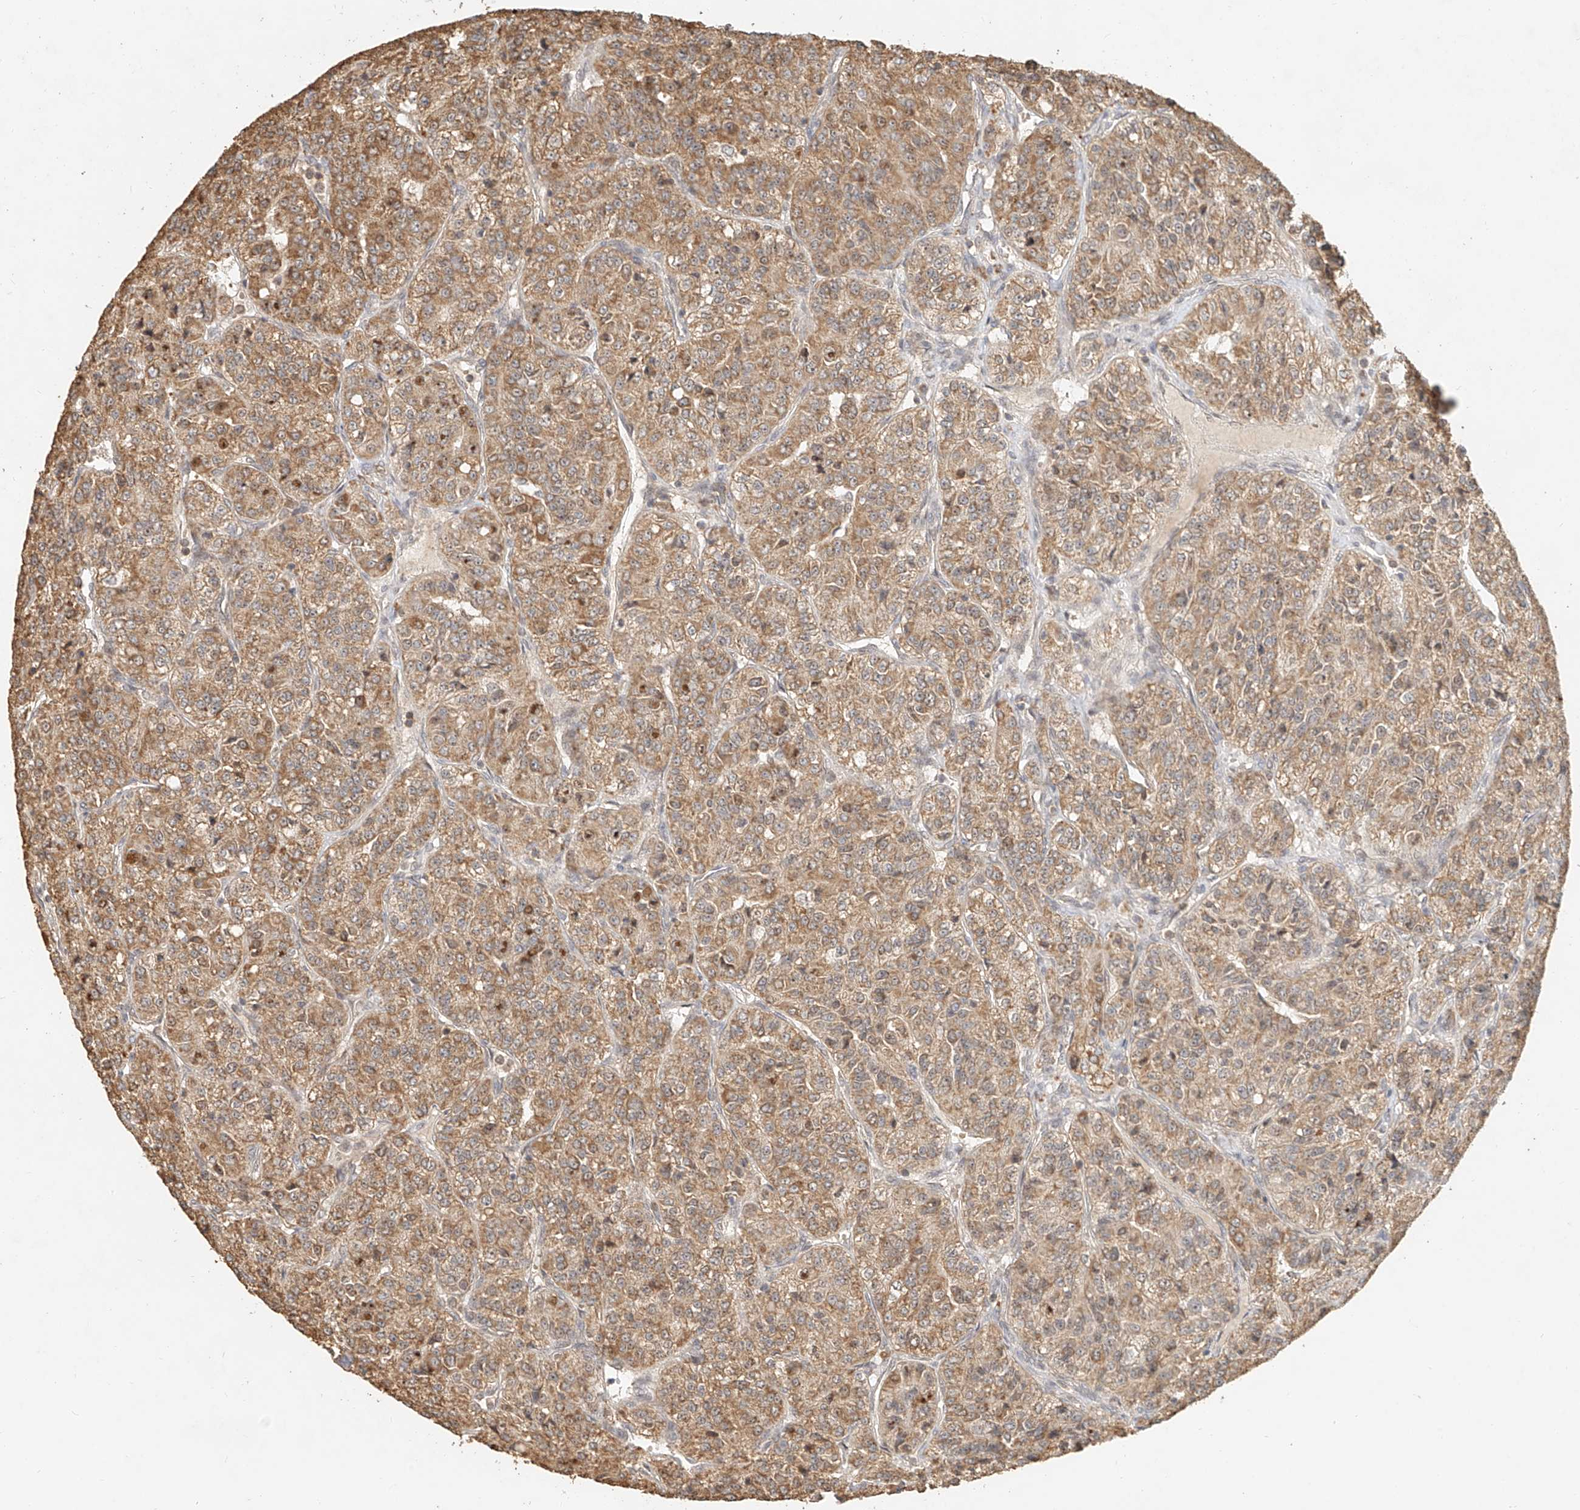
{"staining": {"intensity": "moderate", "quantity": ">75%", "location": "cytoplasmic/membranous"}, "tissue": "renal cancer", "cell_type": "Tumor cells", "image_type": "cancer", "snomed": [{"axis": "morphology", "description": "Adenocarcinoma, NOS"}, {"axis": "topography", "description": "Kidney"}], "caption": "Approximately >75% of tumor cells in human adenocarcinoma (renal) reveal moderate cytoplasmic/membranous protein positivity as visualized by brown immunohistochemical staining.", "gene": "CXorf58", "patient": {"sex": "female", "age": 63}}